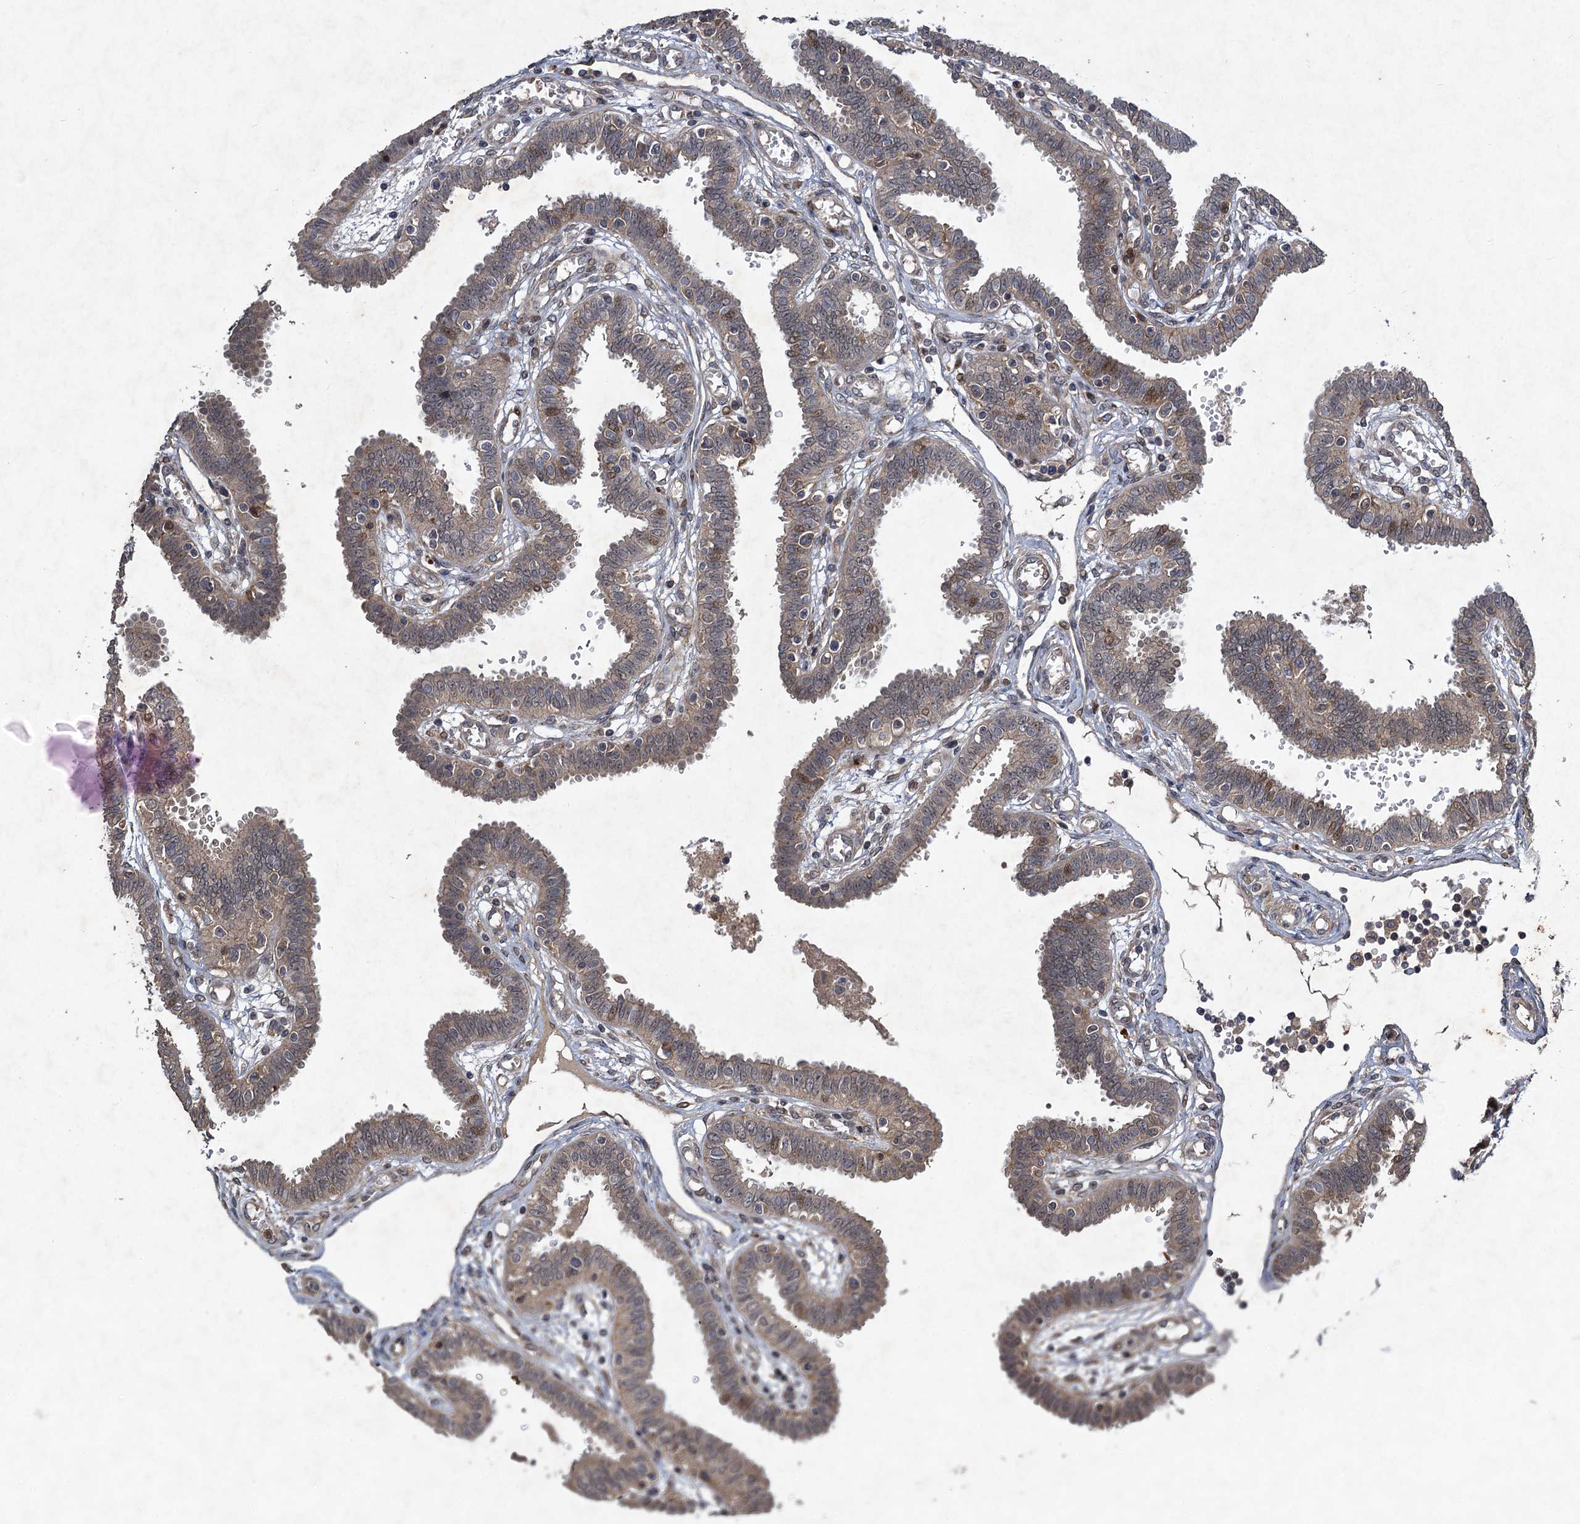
{"staining": {"intensity": "weak", "quantity": "25%-75%", "location": "cytoplasmic/membranous"}, "tissue": "fallopian tube", "cell_type": "Glandular cells", "image_type": "normal", "snomed": [{"axis": "morphology", "description": "Normal tissue, NOS"}, {"axis": "topography", "description": "Fallopian tube"}], "caption": "The histopathology image exhibits staining of unremarkable fallopian tube, revealing weak cytoplasmic/membranous protein staining (brown color) within glandular cells.", "gene": "NUDT22", "patient": {"sex": "female", "age": 32}}